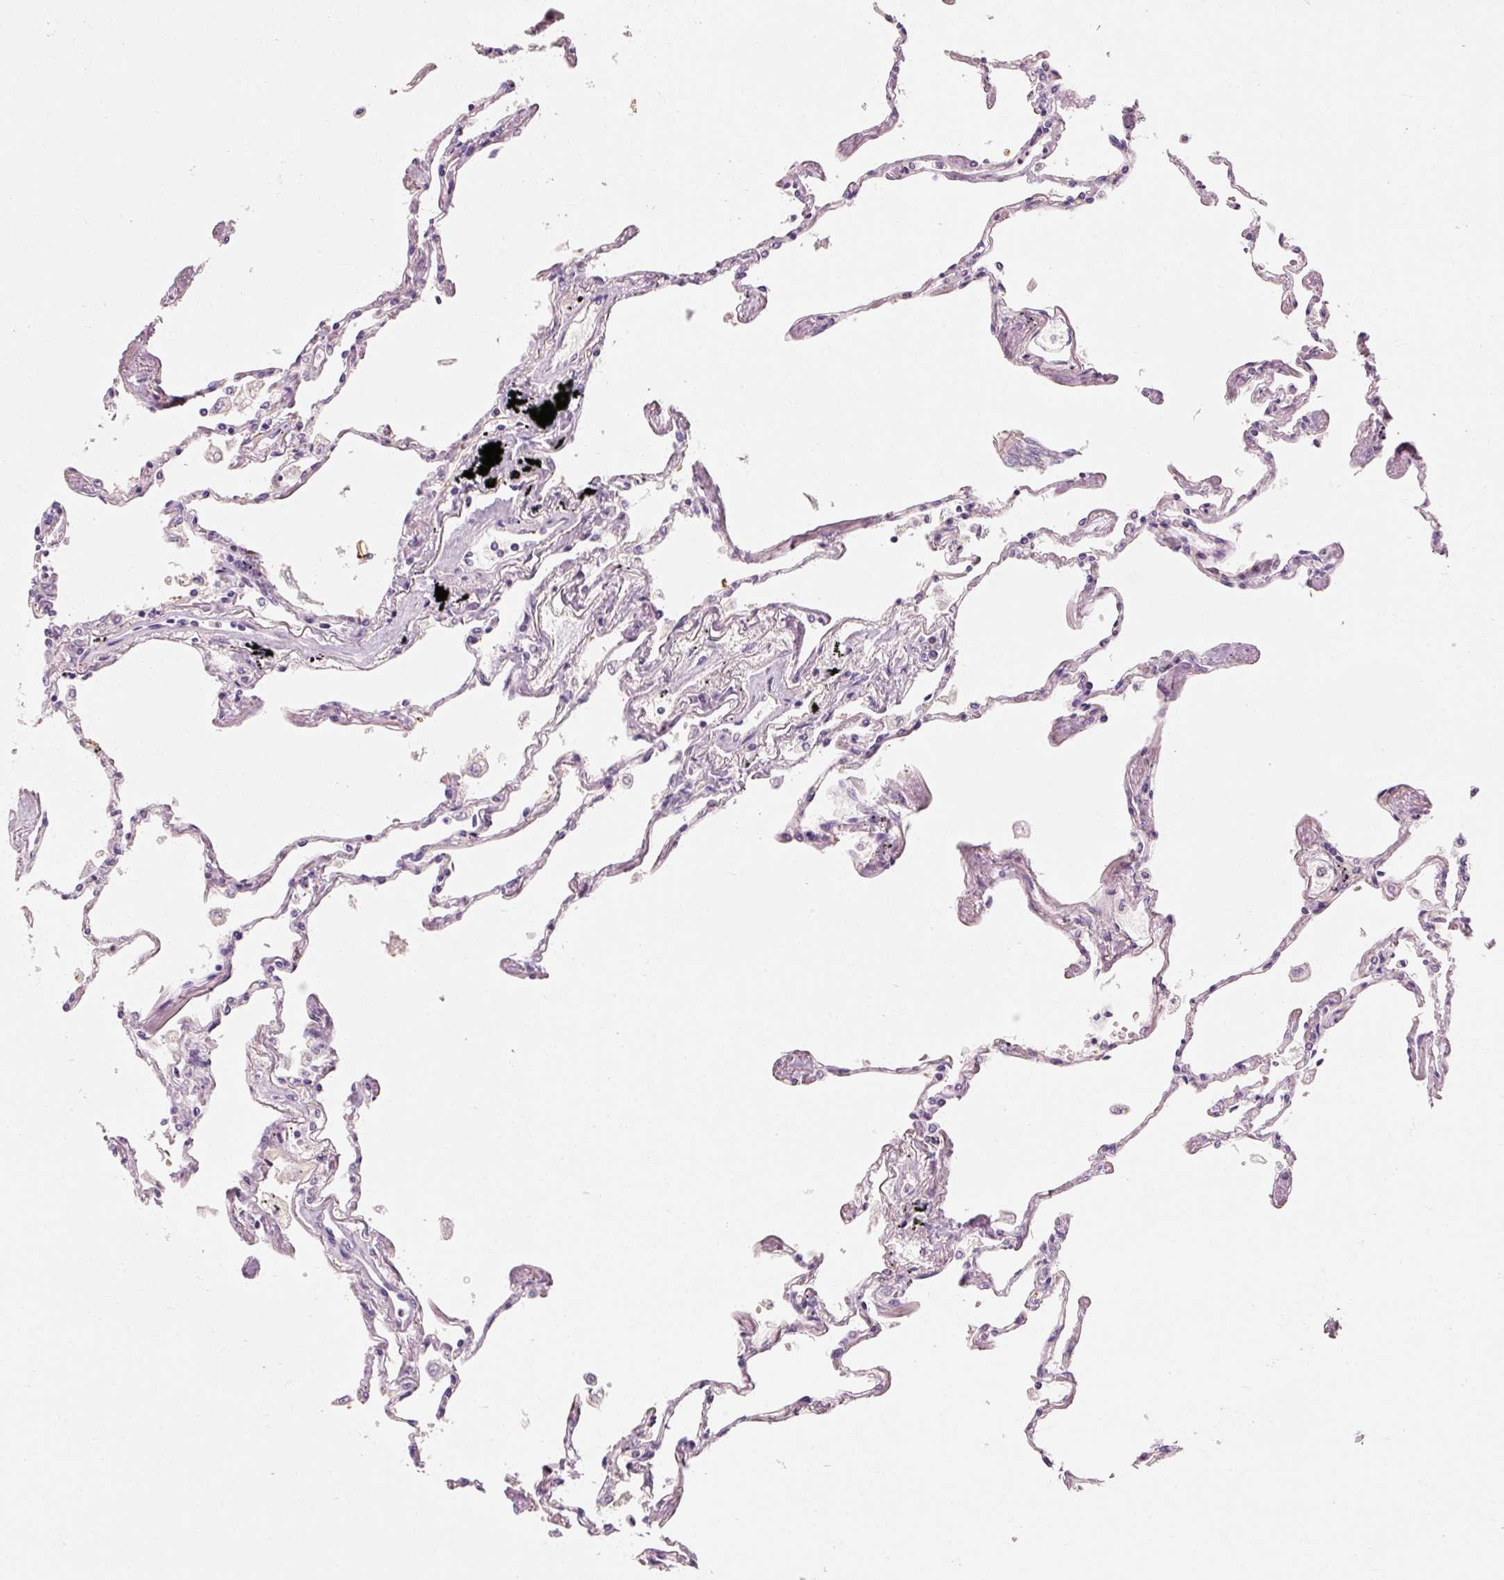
{"staining": {"intensity": "moderate", "quantity": "<25%", "location": "cytoplasmic/membranous"}, "tissue": "lung", "cell_type": "Alveolar cells", "image_type": "normal", "snomed": [{"axis": "morphology", "description": "Normal tissue, NOS"}, {"axis": "topography", "description": "Lung"}], "caption": "Moderate cytoplasmic/membranous positivity for a protein is present in about <25% of alveolar cells of normal lung using immunohistochemistry.", "gene": "OR8K1", "patient": {"sex": "female", "age": 67}}